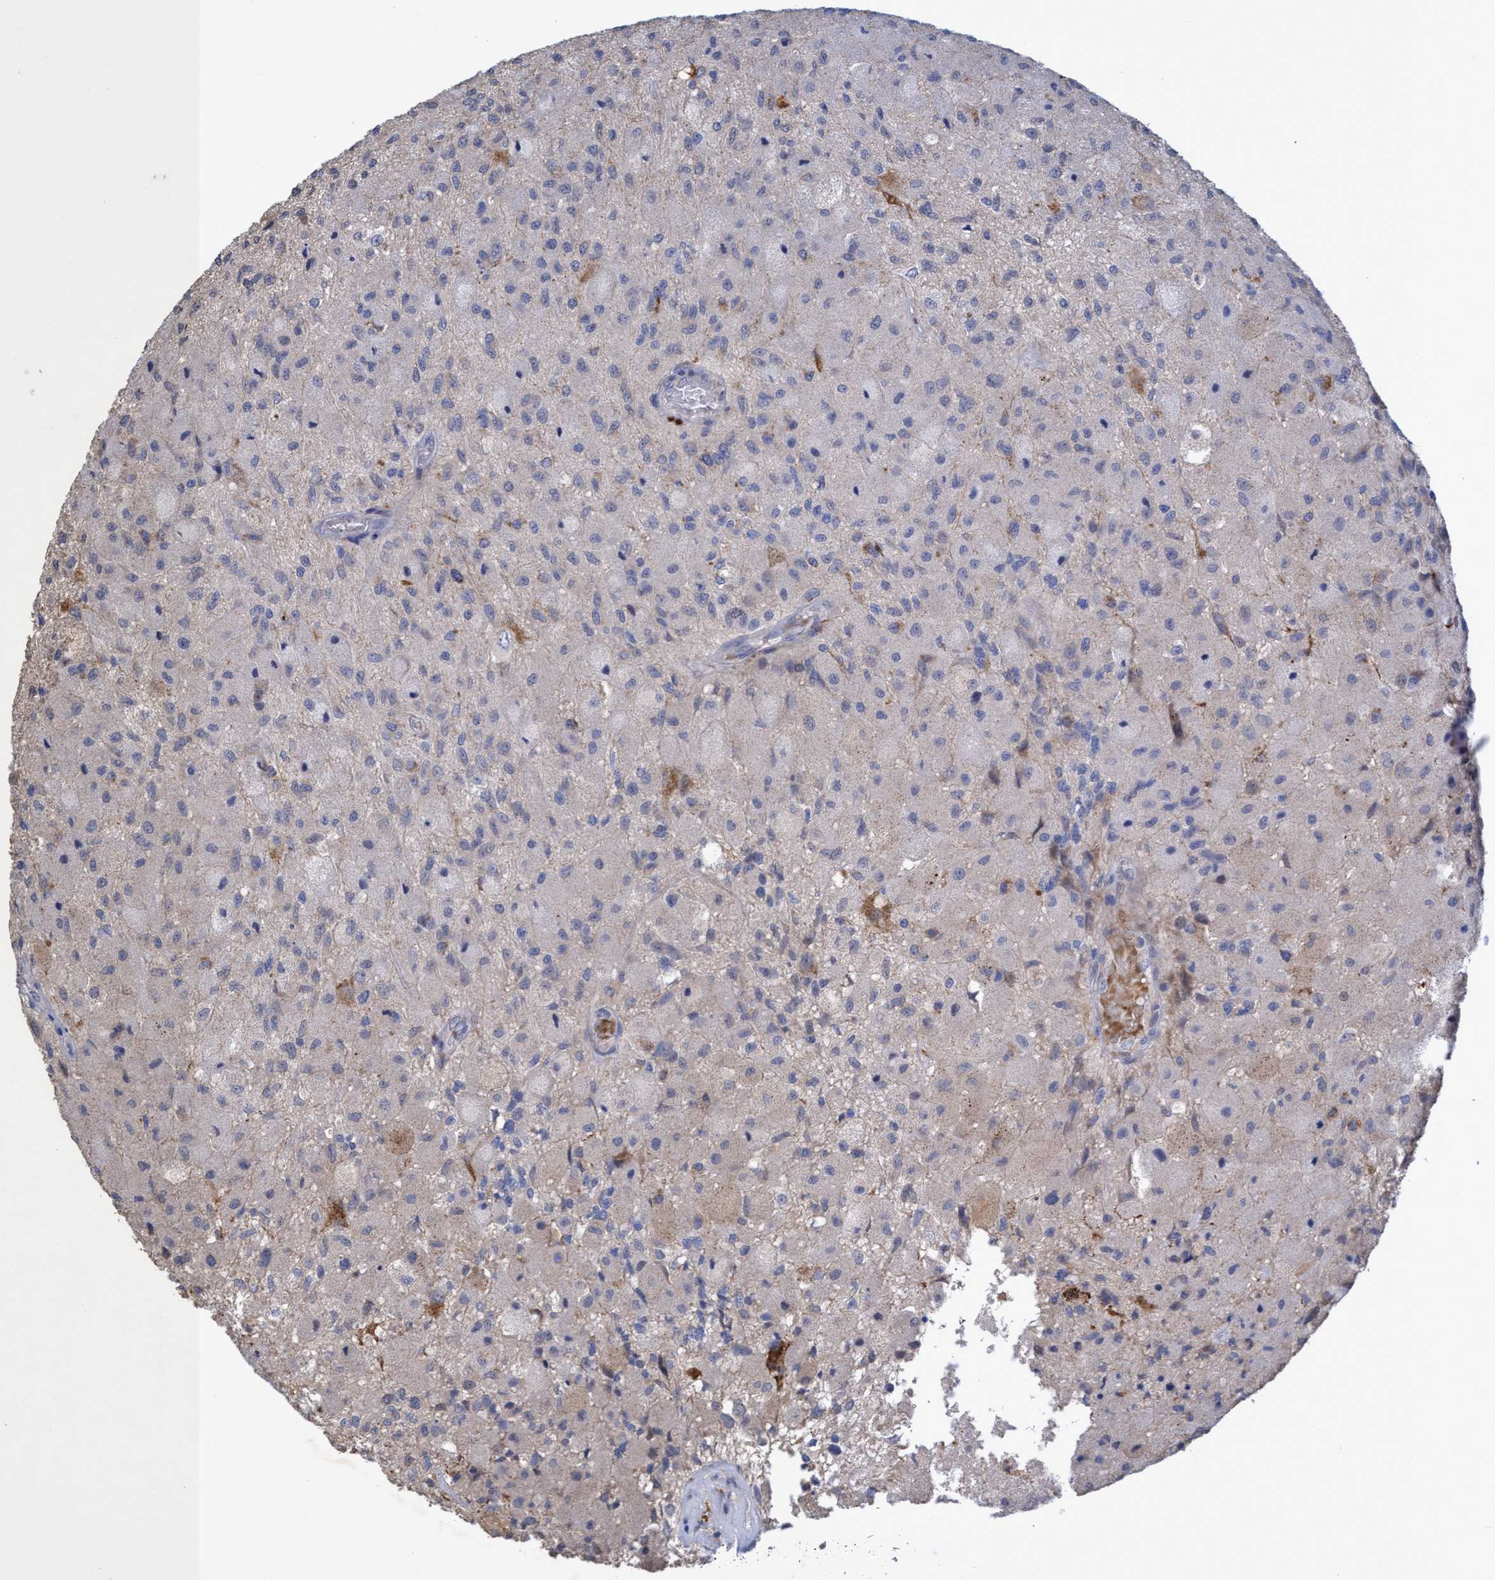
{"staining": {"intensity": "negative", "quantity": "none", "location": "none"}, "tissue": "glioma", "cell_type": "Tumor cells", "image_type": "cancer", "snomed": [{"axis": "morphology", "description": "Normal tissue, NOS"}, {"axis": "morphology", "description": "Glioma, malignant, High grade"}, {"axis": "topography", "description": "Cerebral cortex"}], "caption": "Tumor cells are negative for brown protein staining in high-grade glioma (malignant).", "gene": "SEMA4D", "patient": {"sex": "male", "age": 77}}